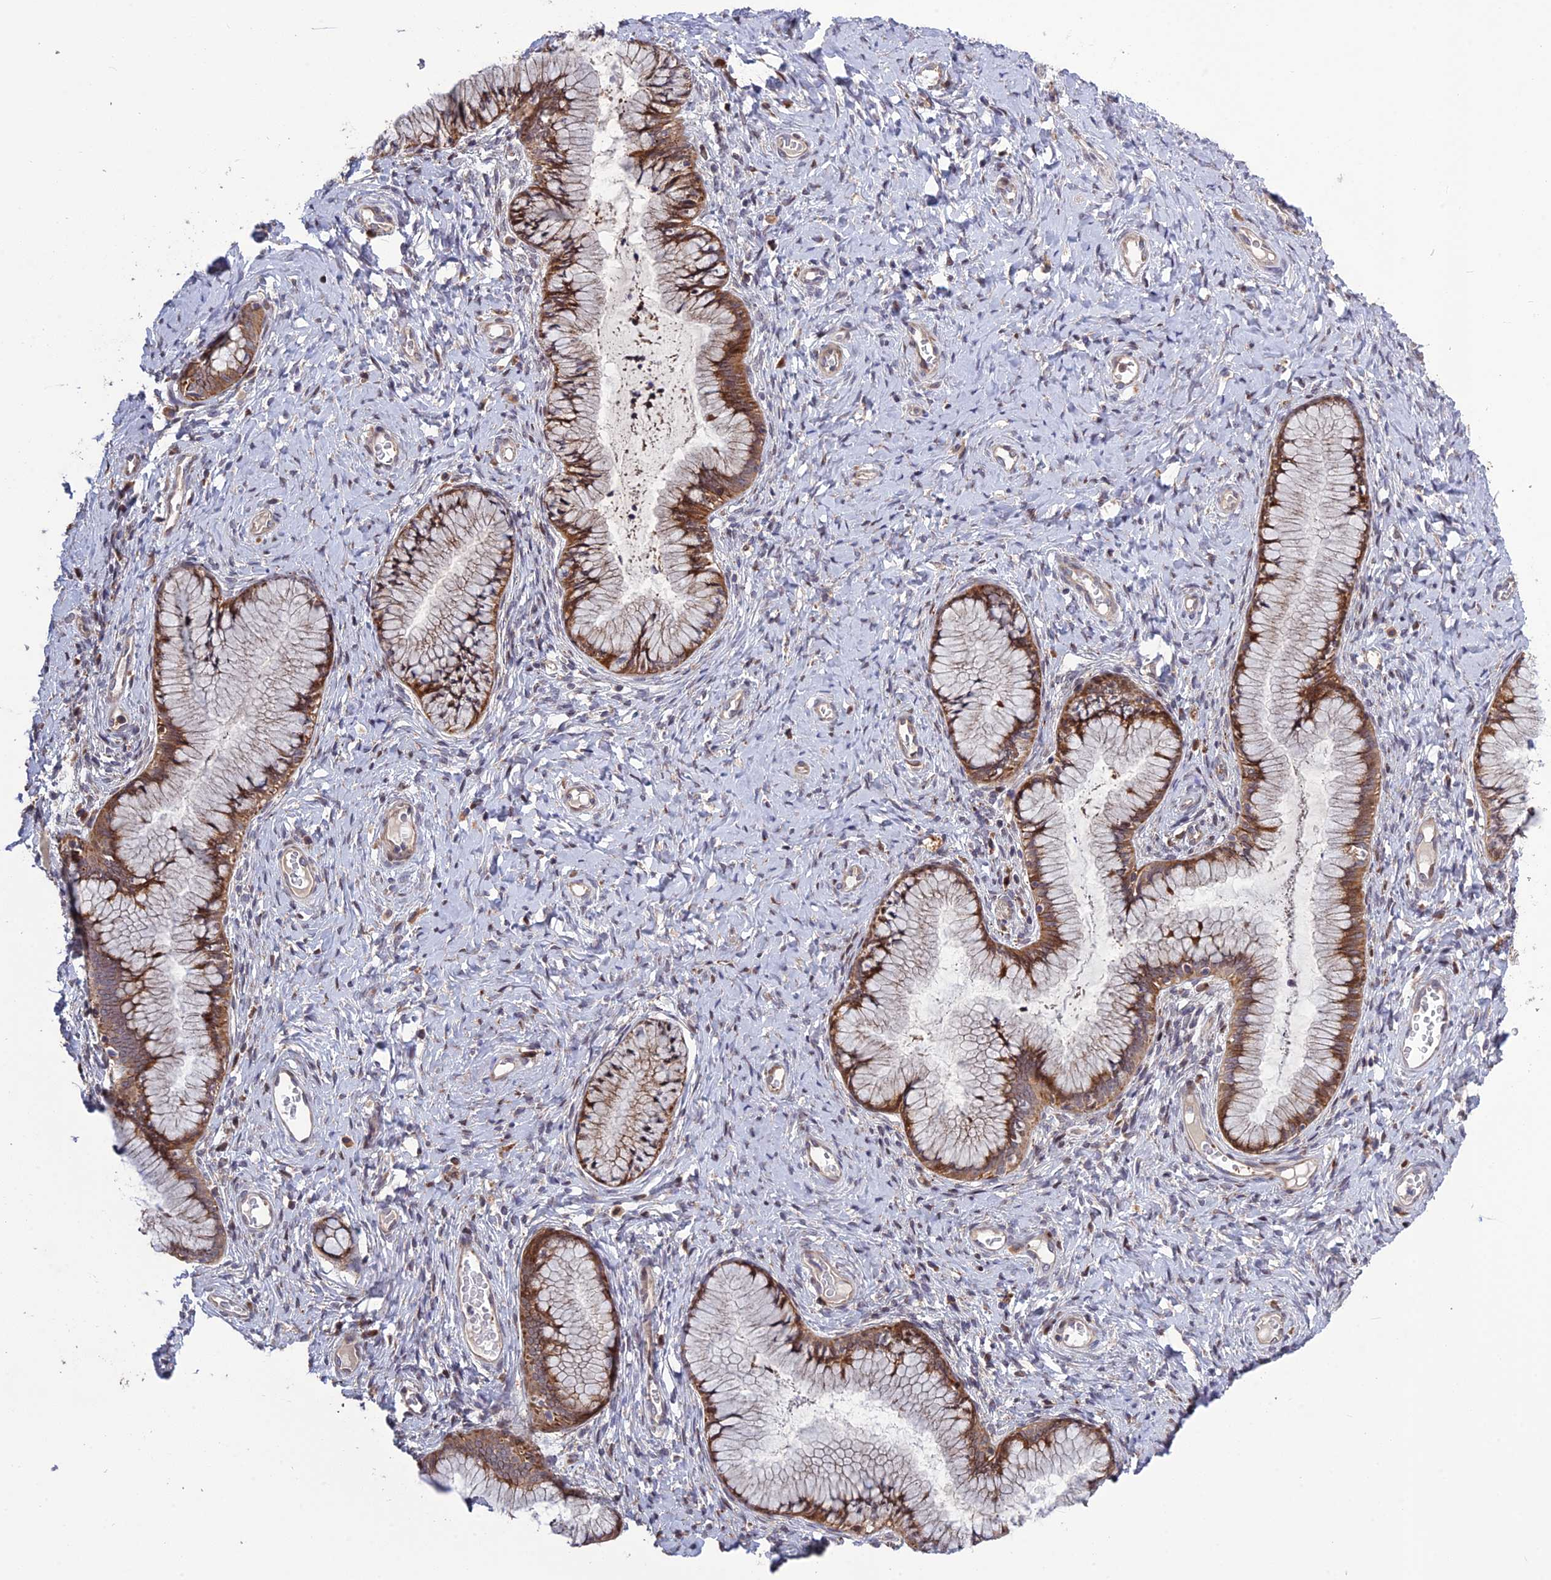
{"staining": {"intensity": "moderate", "quantity": "25%-75%", "location": "cytoplasmic/membranous,nuclear"}, "tissue": "cervix", "cell_type": "Glandular cells", "image_type": "normal", "snomed": [{"axis": "morphology", "description": "Normal tissue, NOS"}, {"axis": "topography", "description": "Cervix"}], "caption": "Benign cervix demonstrates moderate cytoplasmic/membranous,nuclear expression in approximately 25%-75% of glandular cells, visualized by immunohistochemistry. The protein of interest is stained brown, and the nuclei are stained in blue (DAB IHC with brightfield microscopy, high magnification).", "gene": "SPG21", "patient": {"sex": "female", "age": 42}}